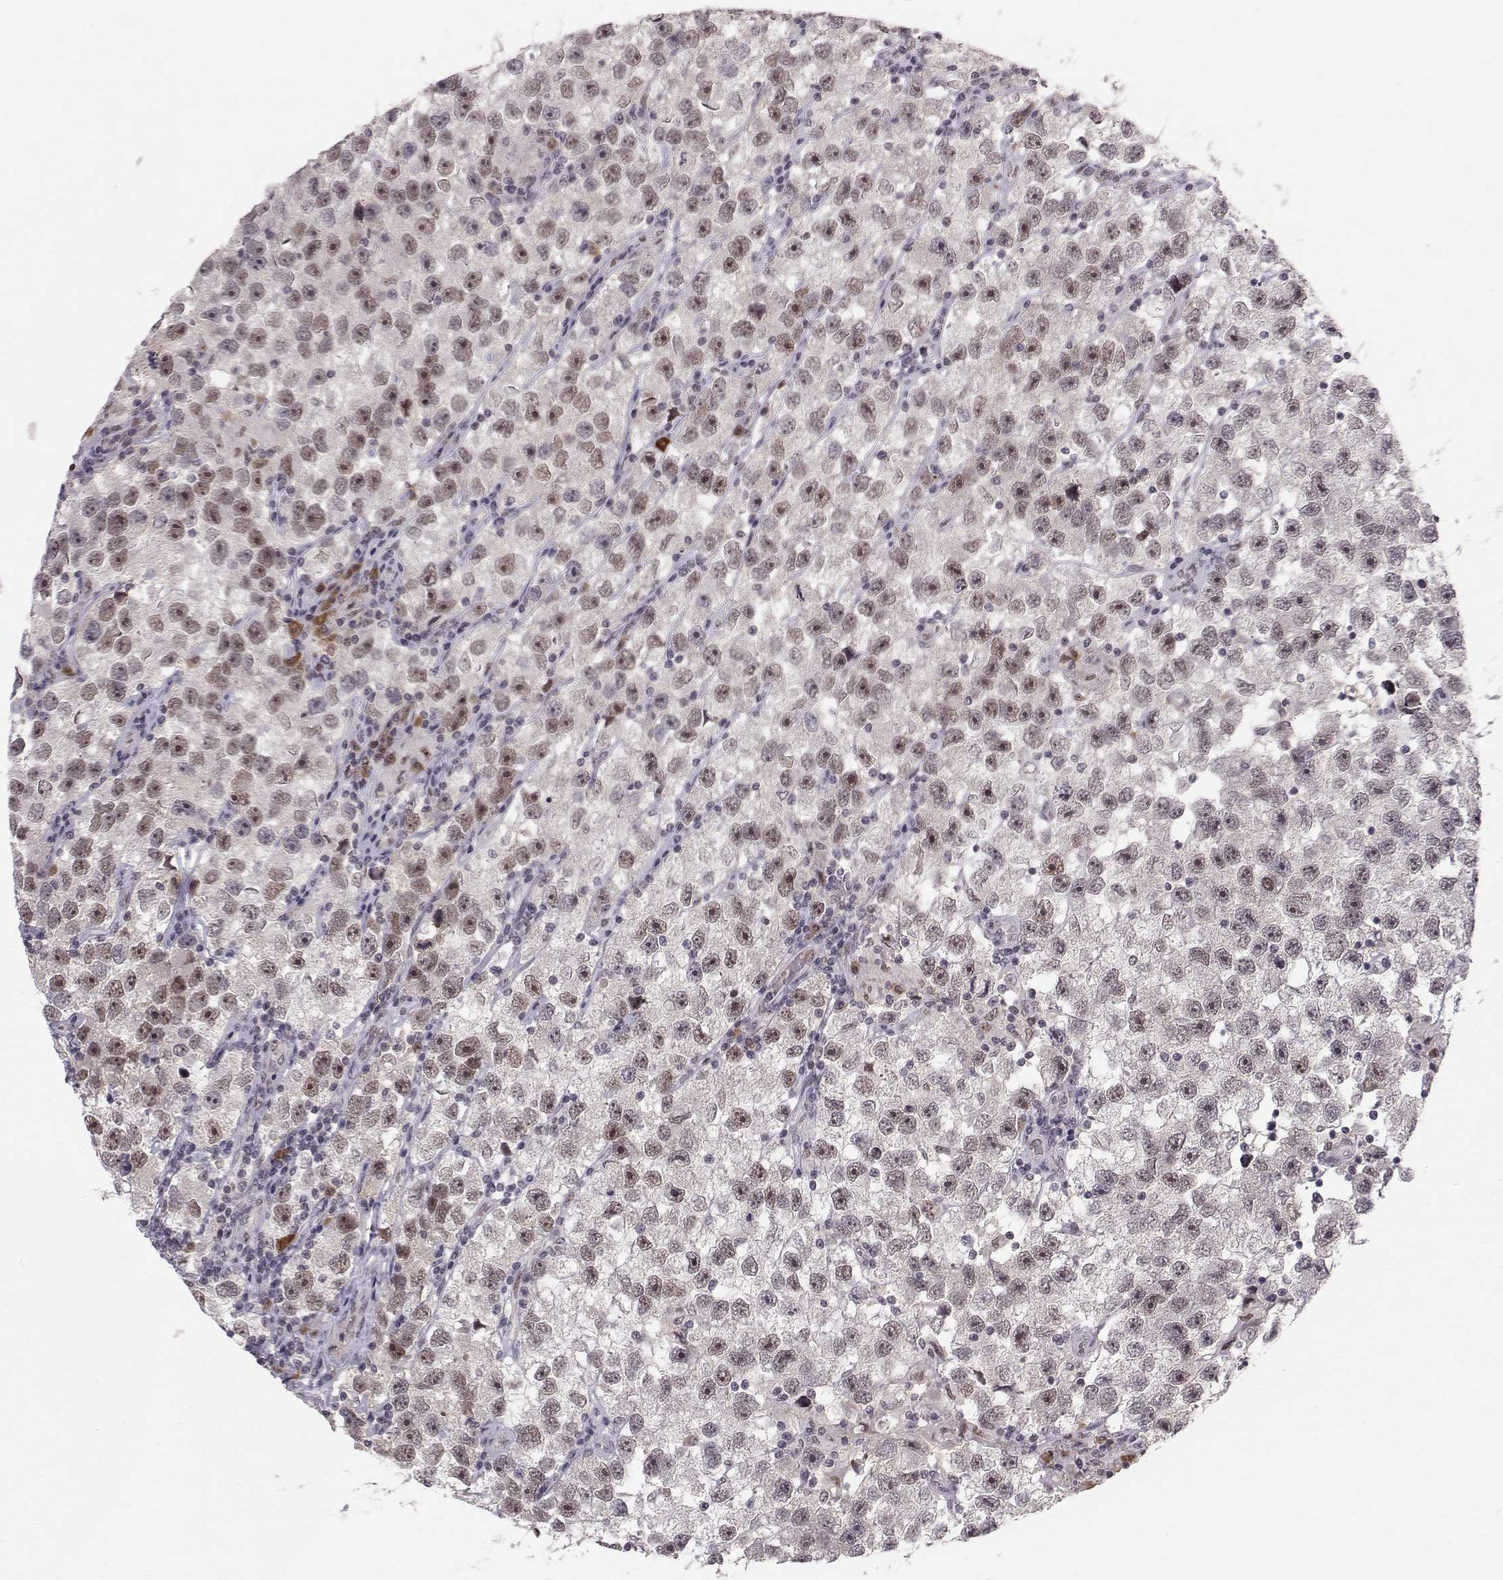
{"staining": {"intensity": "weak", "quantity": "25%-75%", "location": "nuclear"}, "tissue": "testis cancer", "cell_type": "Tumor cells", "image_type": "cancer", "snomed": [{"axis": "morphology", "description": "Seminoma, NOS"}, {"axis": "topography", "description": "Testis"}], "caption": "Brown immunohistochemical staining in testis cancer (seminoma) shows weak nuclear expression in about 25%-75% of tumor cells.", "gene": "RPP38", "patient": {"sex": "male", "age": 26}}